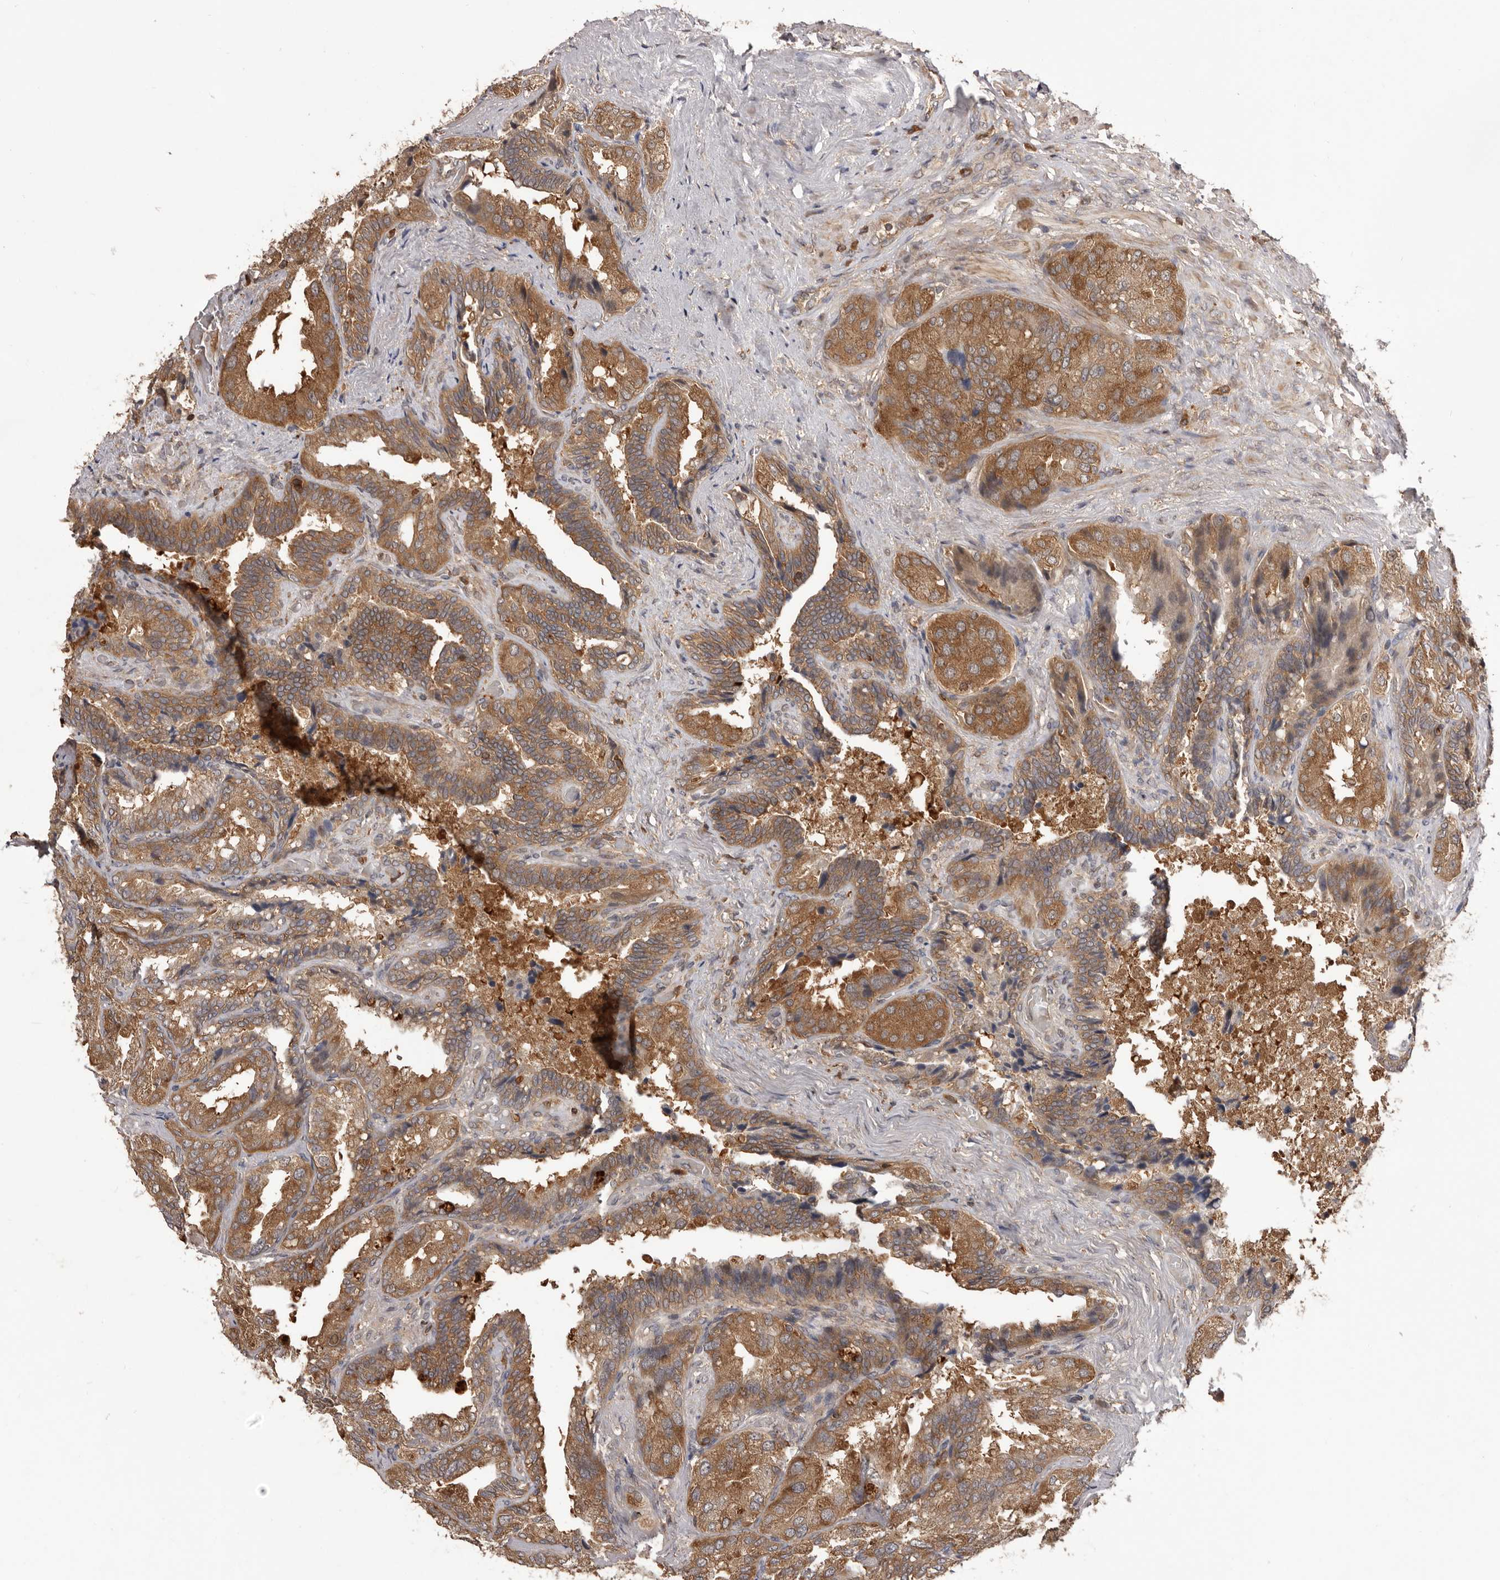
{"staining": {"intensity": "moderate", "quantity": ">75%", "location": "cytoplasmic/membranous"}, "tissue": "seminal vesicle", "cell_type": "Glandular cells", "image_type": "normal", "snomed": [{"axis": "morphology", "description": "Normal tissue, NOS"}, {"axis": "topography", "description": "Seminal veicle"}, {"axis": "topography", "description": "Peripheral nerve tissue"}], "caption": "Normal seminal vesicle demonstrates moderate cytoplasmic/membranous positivity in about >75% of glandular cells, visualized by immunohistochemistry. Immunohistochemistry stains the protein in brown and the nuclei are stained blue.", "gene": "HBS1L", "patient": {"sex": "male", "age": 63}}